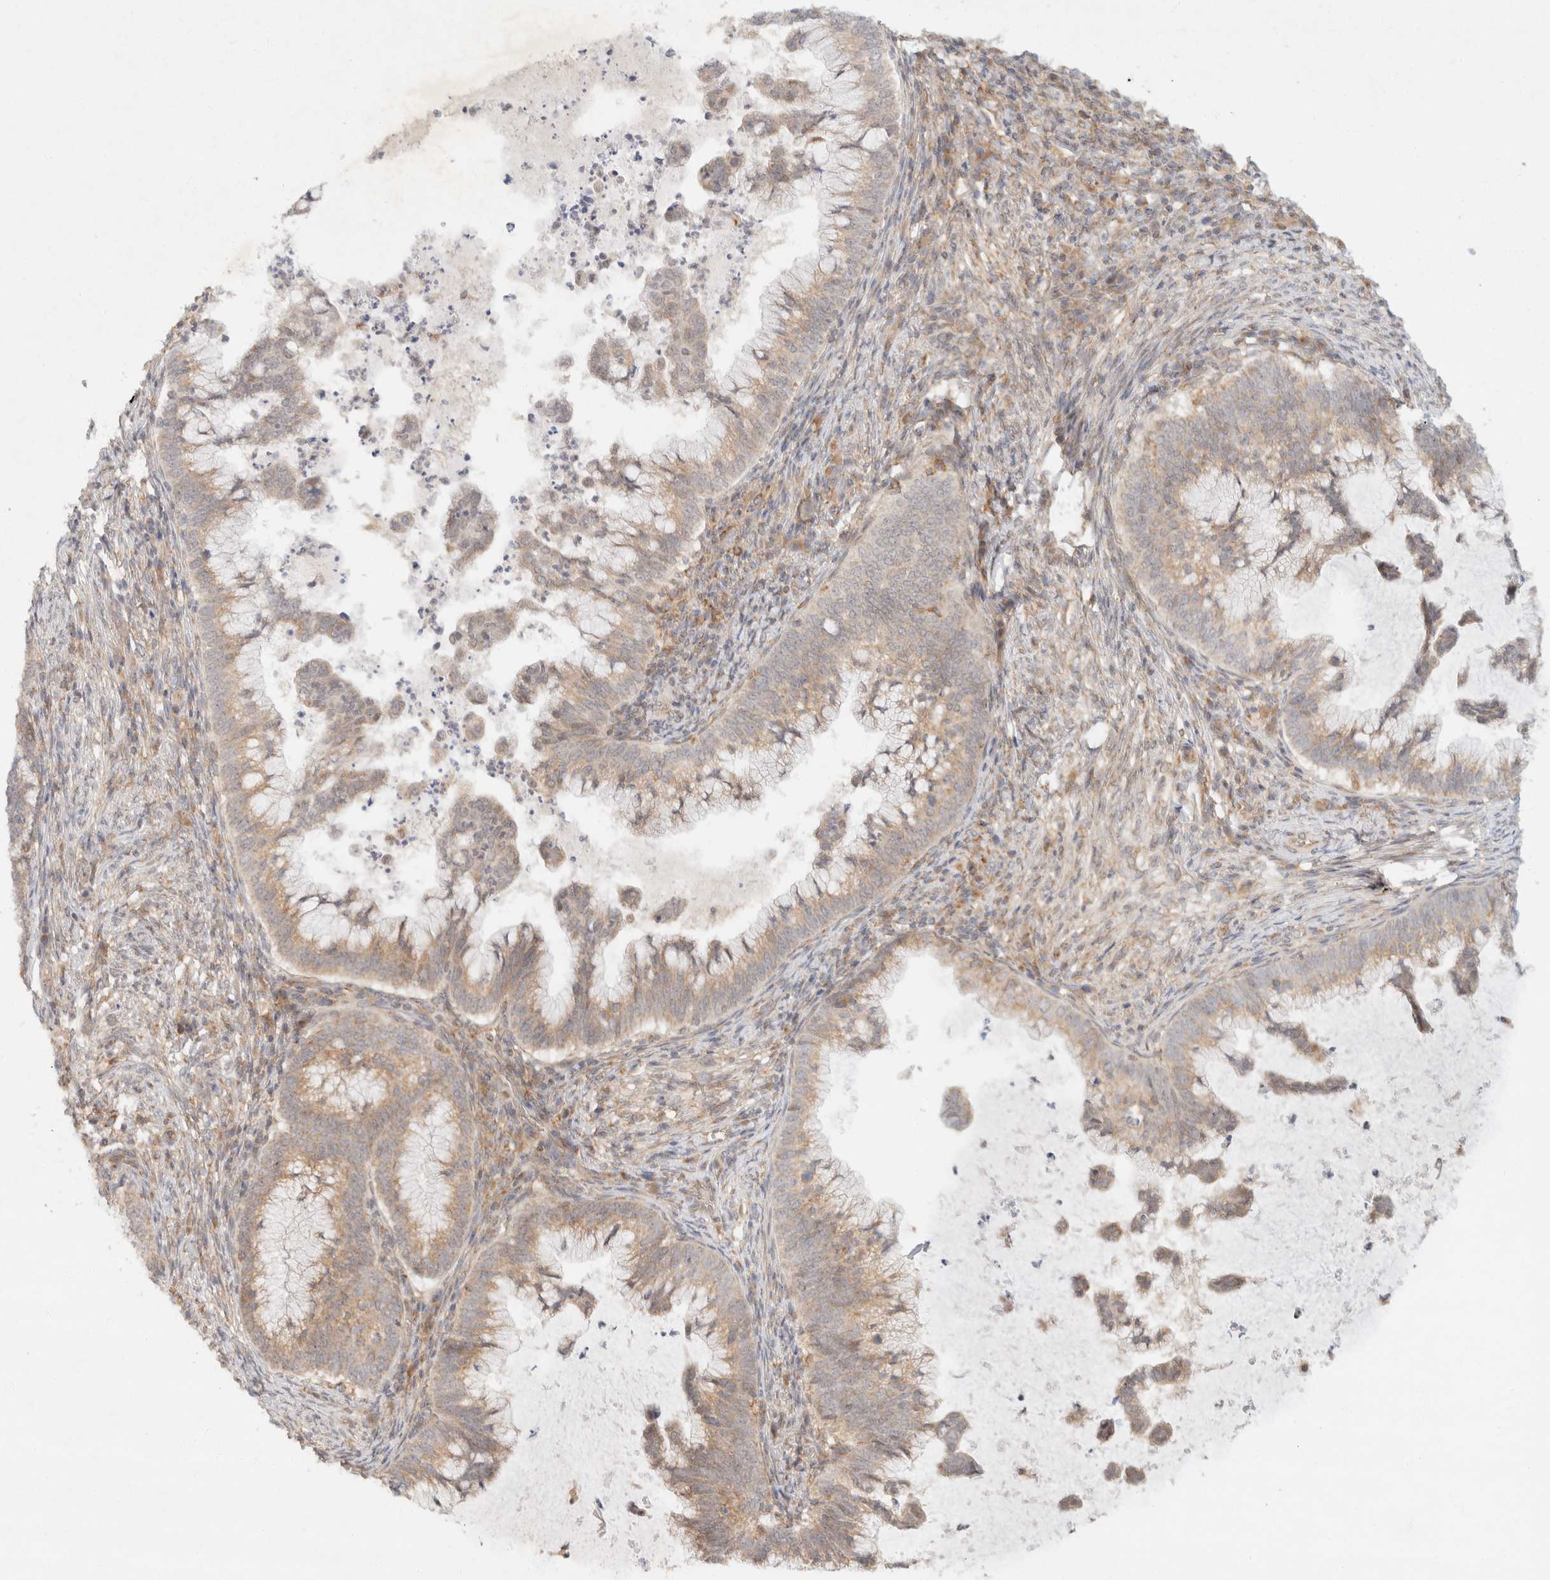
{"staining": {"intensity": "weak", "quantity": ">75%", "location": "cytoplasmic/membranous"}, "tissue": "cervical cancer", "cell_type": "Tumor cells", "image_type": "cancer", "snomed": [{"axis": "morphology", "description": "Adenocarcinoma, NOS"}, {"axis": "topography", "description": "Cervix"}], "caption": "Adenocarcinoma (cervical) stained for a protein exhibits weak cytoplasmic/membranous positivity in tumor cells.", "gene": "TACC1", "patient": {"sex": "female", "age": 36}}